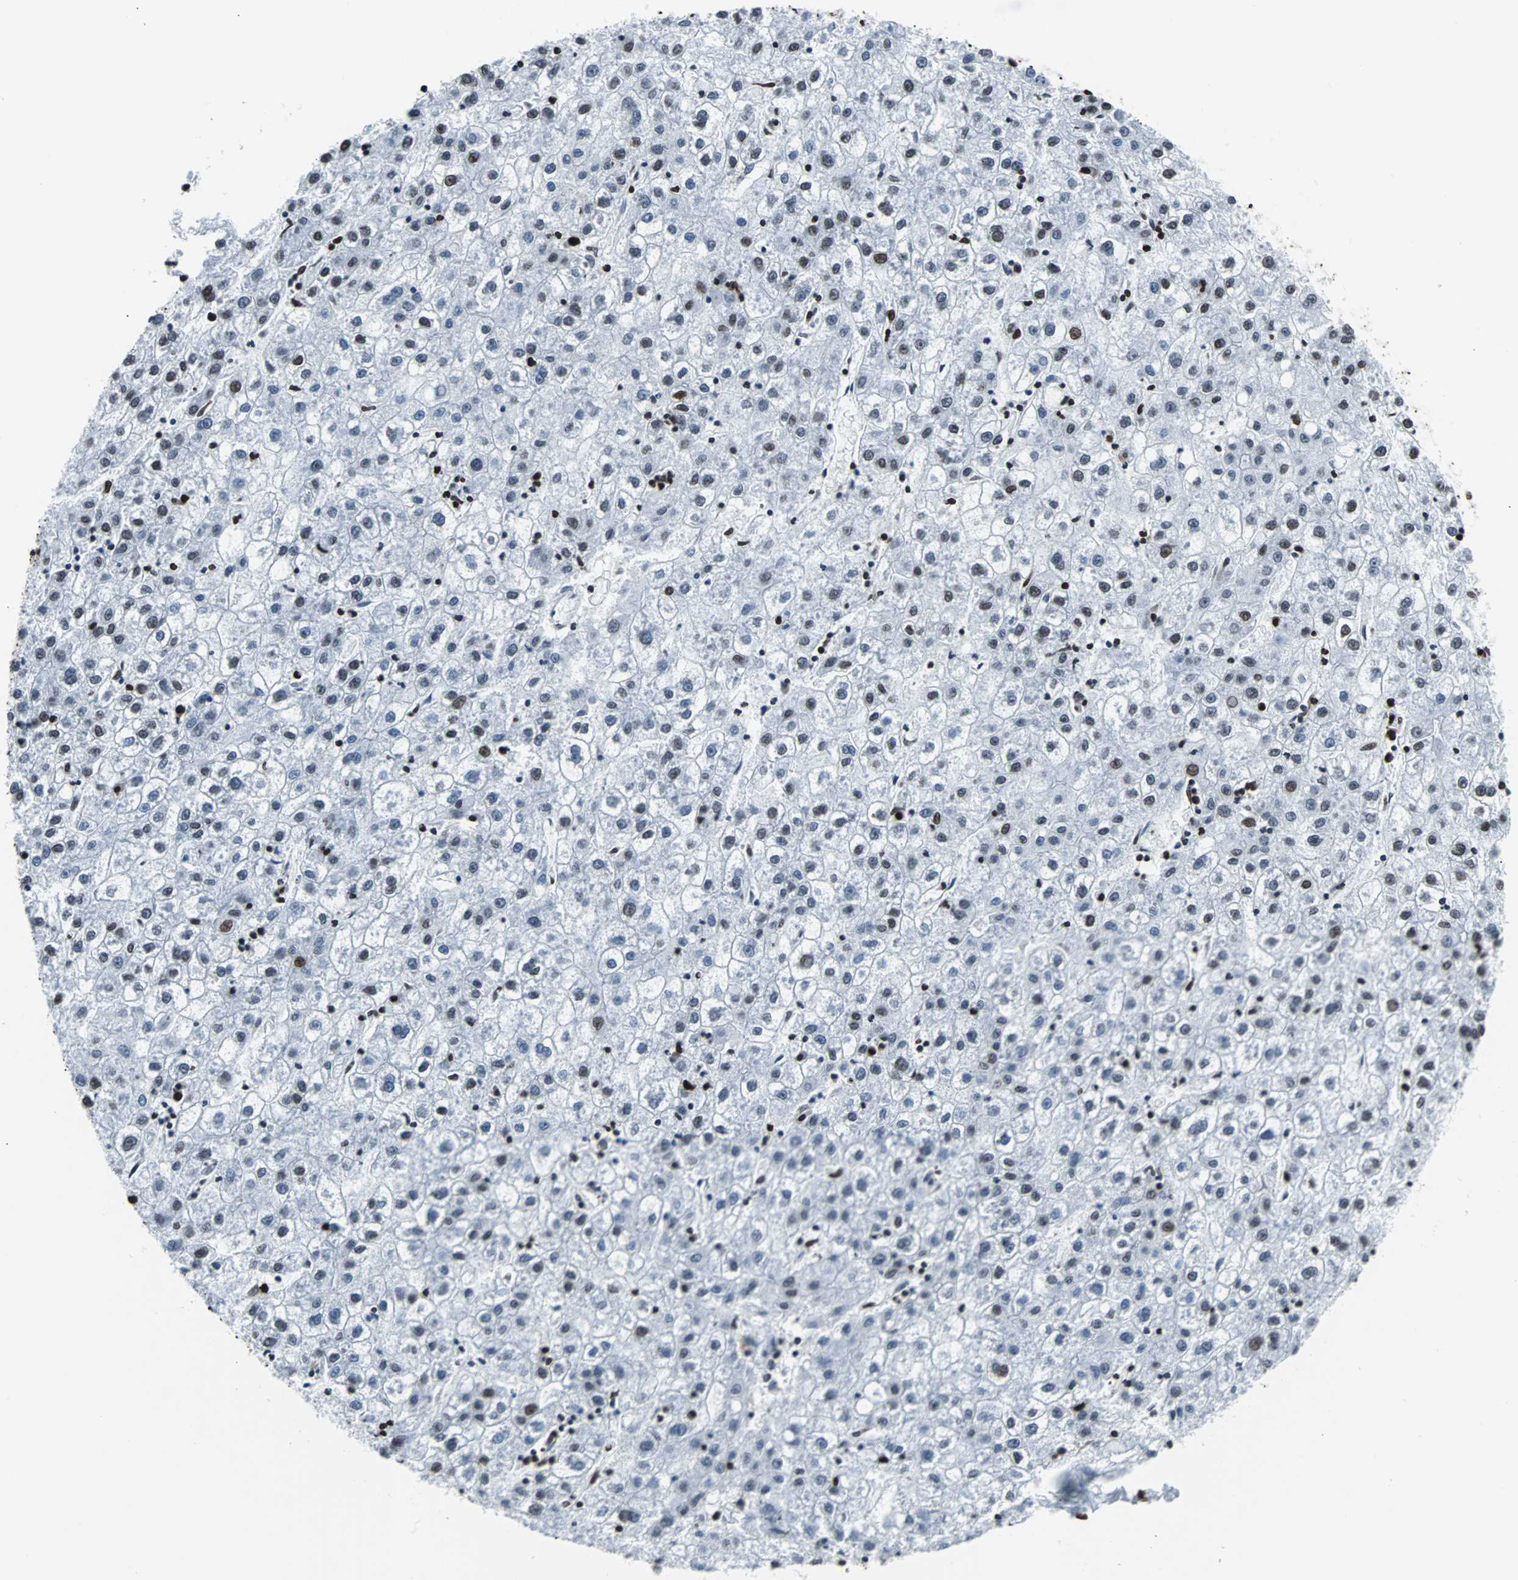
{"staining": {"intensity": "moderate", "quantity": "25%-75%", "location": "nuclear"}, "tissue": "liver cancer", "cell_type": "Tumor cells", "image_type": "cancer", "snomed": [{"axis": "morphology", "description": "Carcinoma, Hepatocellular, NOS"}, {"axis": "topography", "description": "Liver"}], "caption": "Immunohistochemistry (IHC) image of human hepatocellular carcinoma (liver) stained for a protein (brown), which demonstrates medium levels of moderate nuclear staining in about 25%-75% of tumor cells.", "gene": "H2BC18", "patient": {"sex": "male", "age": 72}}